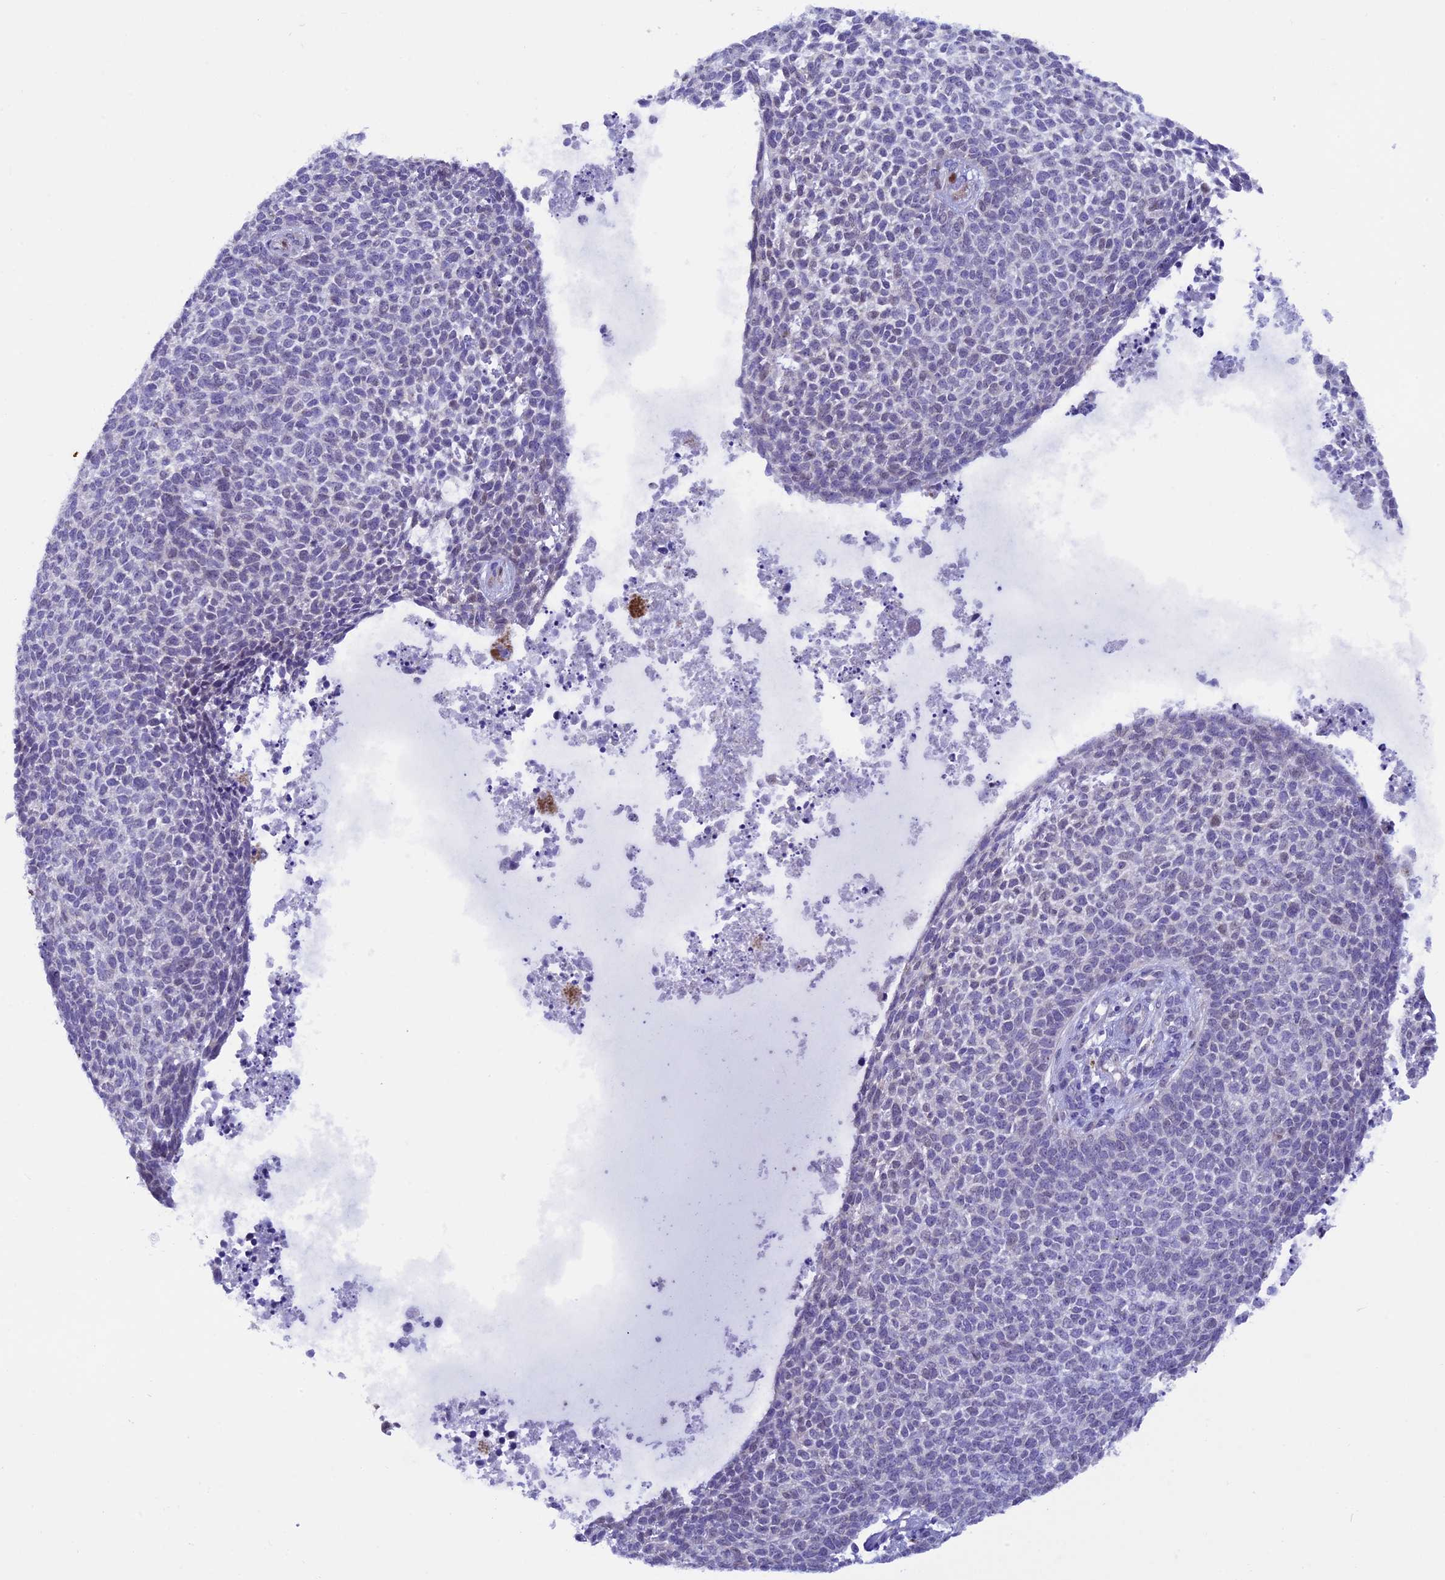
{"staining": {"intensity": "negative", "quantity": "none", "location": "none"}, "tissue": "skin cancer", "cell_type": "Tumor cells", "image_type": "cancer", "snomed": [{"axis": "morphology", "description": "Basal cell carcinoma"}, {"axis": "topography", "description": "Skin"}], "caption": "Immunohistochemistry (IHC) of human basal cell carcinoma (skin) reveals no expression in tumor cells.", "gene": "IGSF6", "patient": {"sex": "female", "age": 84}}